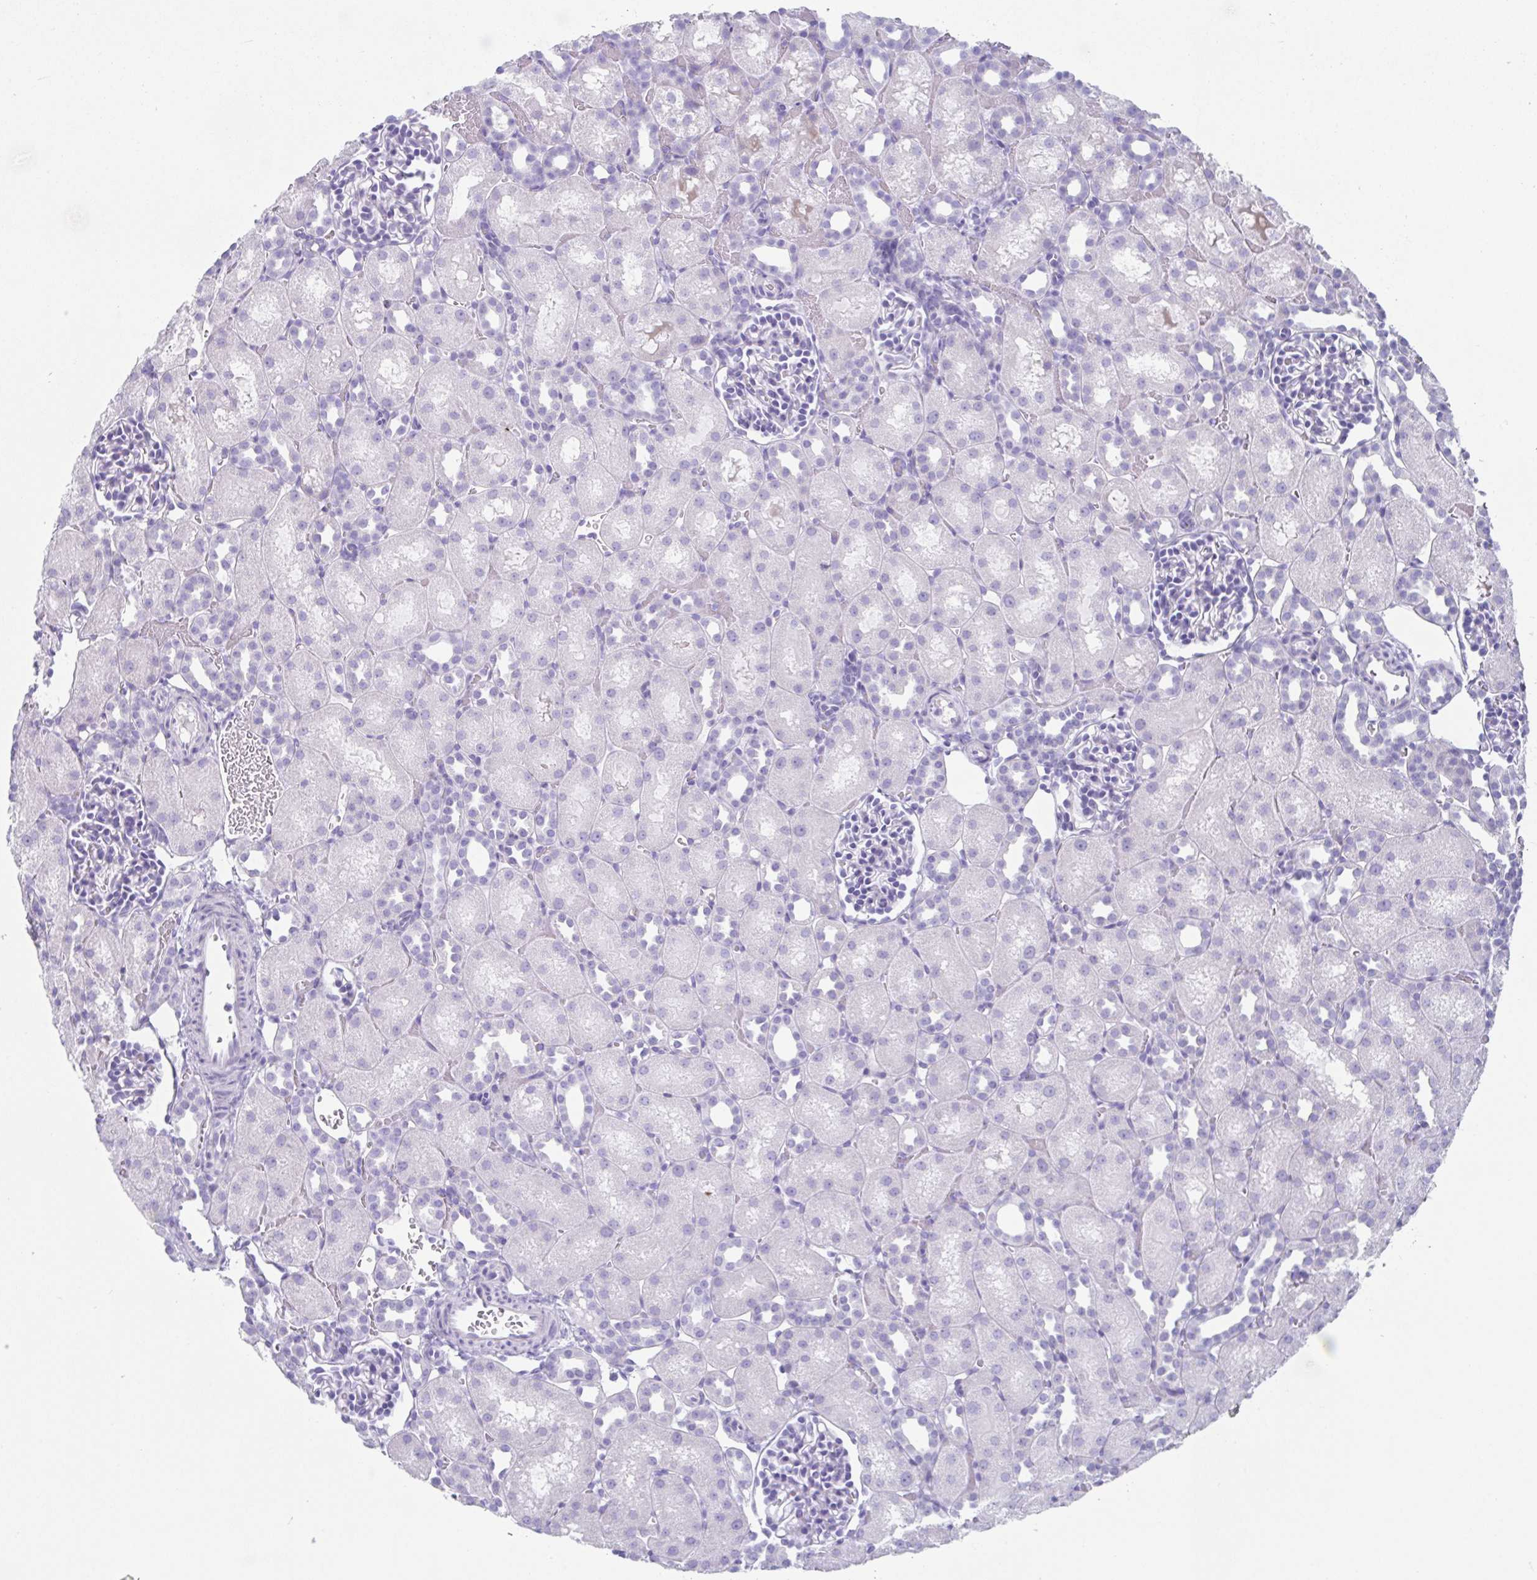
{"staining": {"intensity": "negative", "quantity": "none", "location": "none"}, "tissue": "kidney", "cell_type": "Cells in glomeruli", "image_type": "normal", "snomed": [{"axis": "morphology", "description": "Normal tissue, NOS"}, {"axis": "topography", "description": "Kidney"}], "caption": "Immunohistochemistry (IHC) of normal kidney reveals no staining in cells in glomeruli.", "gene": "SYCP1", "patient": {"sex": "male", "age": 1}}